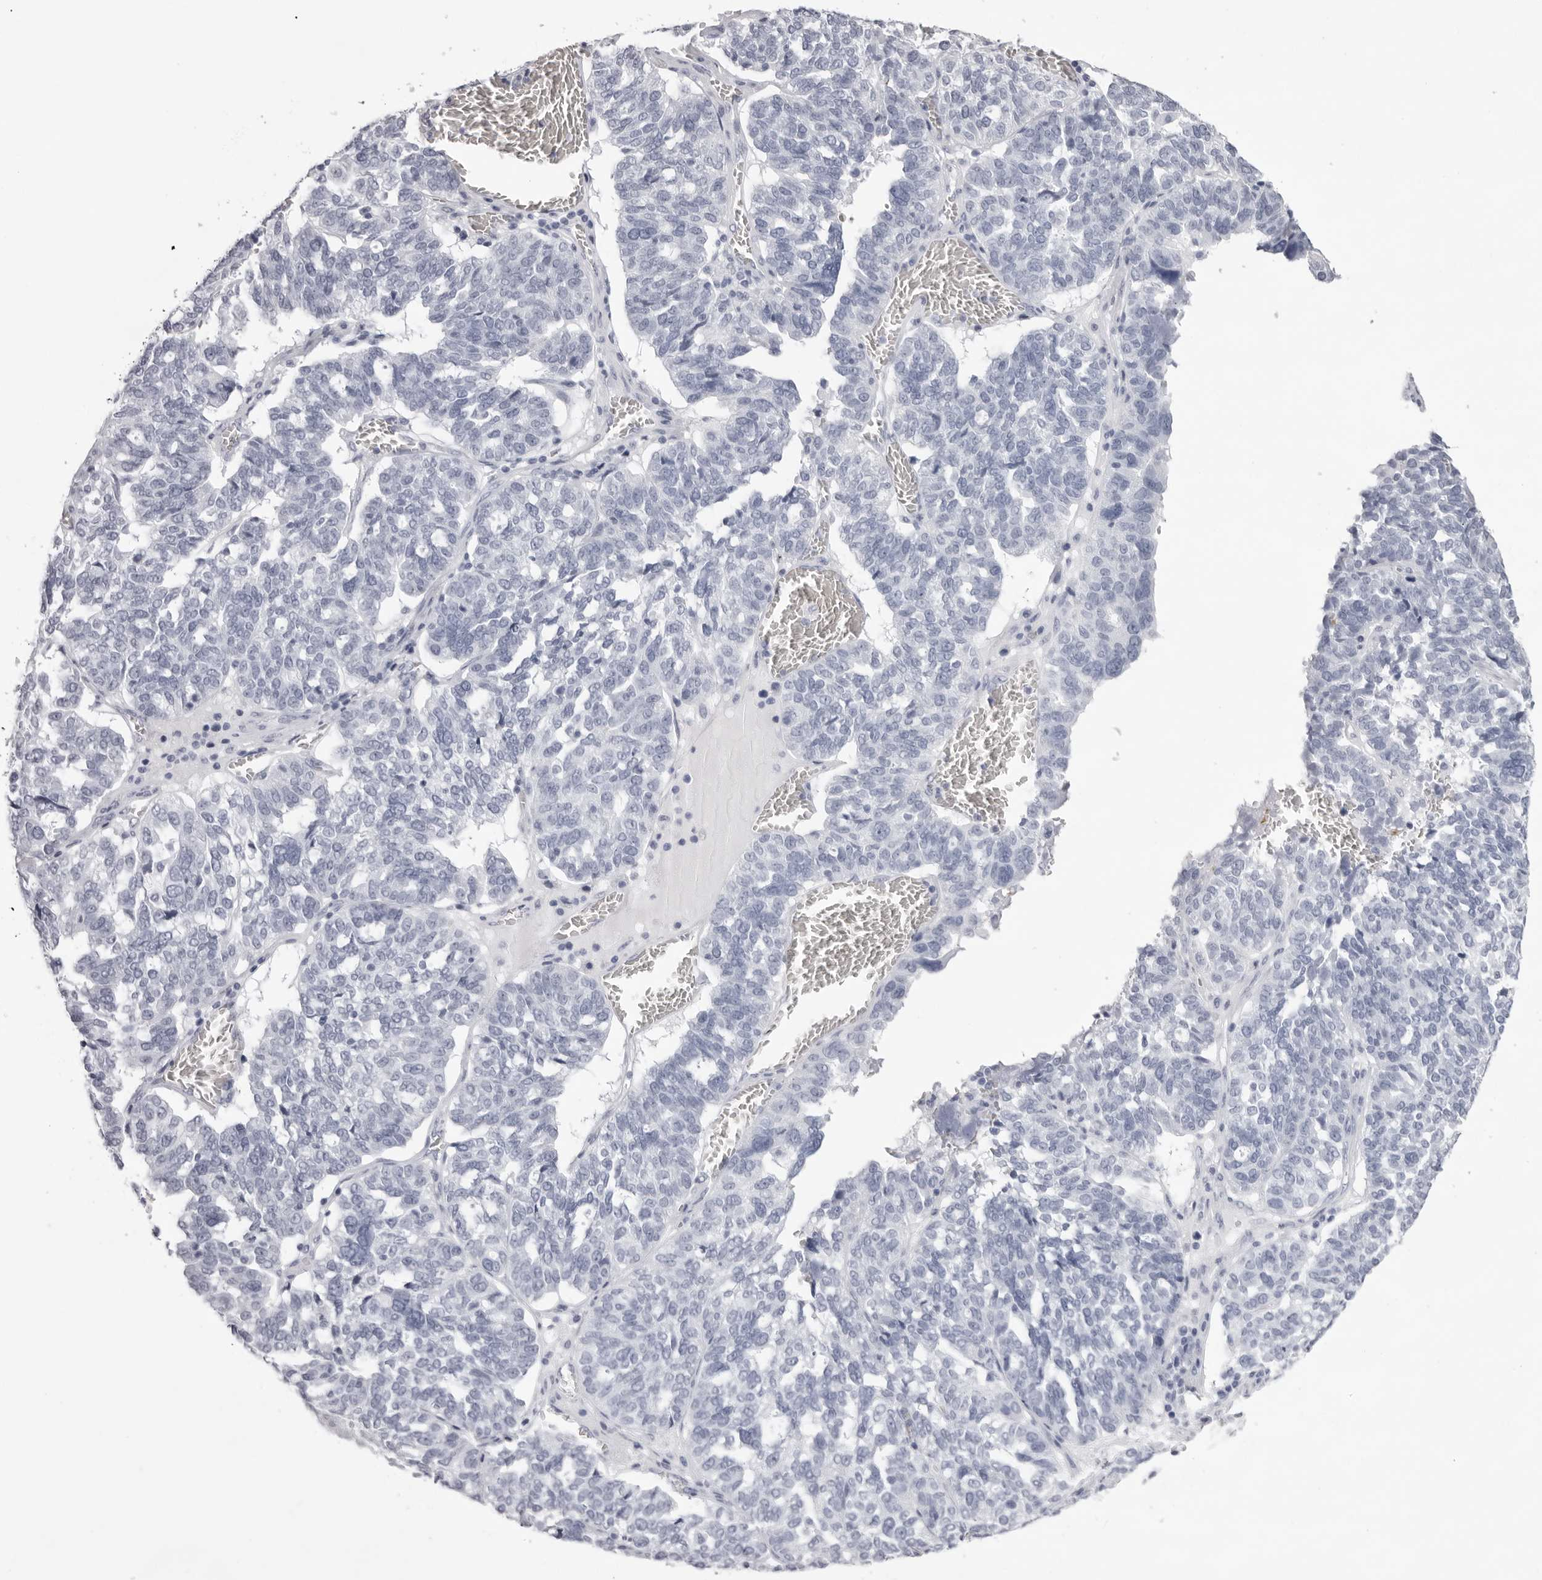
{"staining": {"intensity": "negative", "quantity": "none", "location": "none"}, "tissue": "ovarian cancer", "cell_type": "Tumor cells", "image_type": "cancer", "snomed": [{"axis": "morphology", "description": "Cystadenocarcinoma, serous, NOS"}, {"axis": "topography", "description": "Ovary"}], "caption": "Immunohistochemical staining of human serous cystadenocarcinoma (ovarian) reveals no significant expression in tumor cells.", "gene": "SPTA1", "patient": {"sex": "female", "age": 59}}